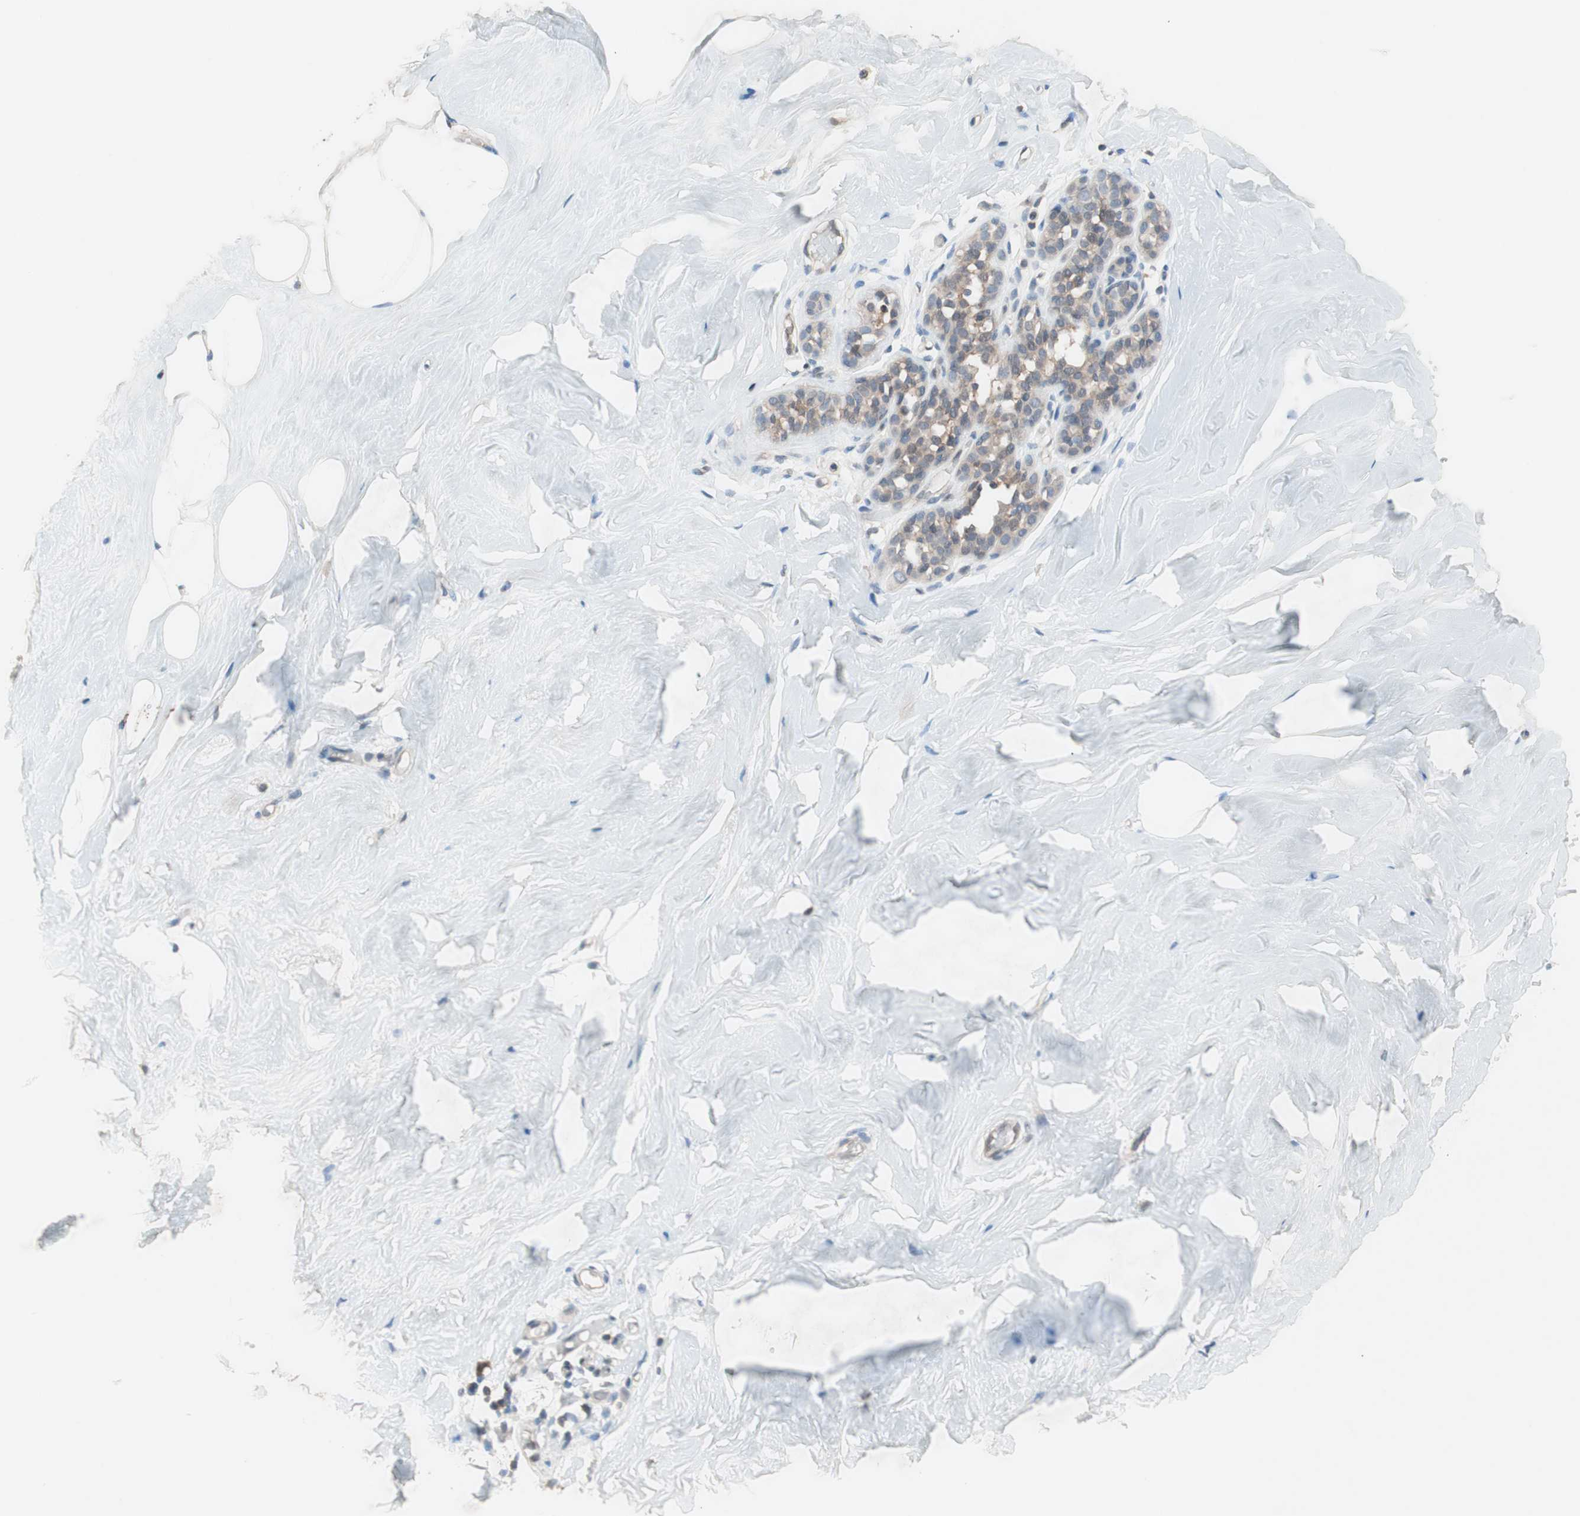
{"staining": {"intensity": "negative", "quantity": "none", "location": "none"}, "tissue": "breast", "cell_type": "Adipocytes", "image_type": "normal", "snomed": [{"axis": "morphology", "description": "Normal tissue, NOS"}, {"axis": "topography", "description": "Breast"}], "caption": "Immunohistochemistry photomicrograph of normal breast: breast stained with DAB (3,3'-diaminobenzidine) displays no significant protein staining in adipocytes. (DAB immunohistochemistry (IHC) visualized using brightfield microscopy, high magnification).", "gene": "GALT", "patient": {"sex": "female", "age": 75}}